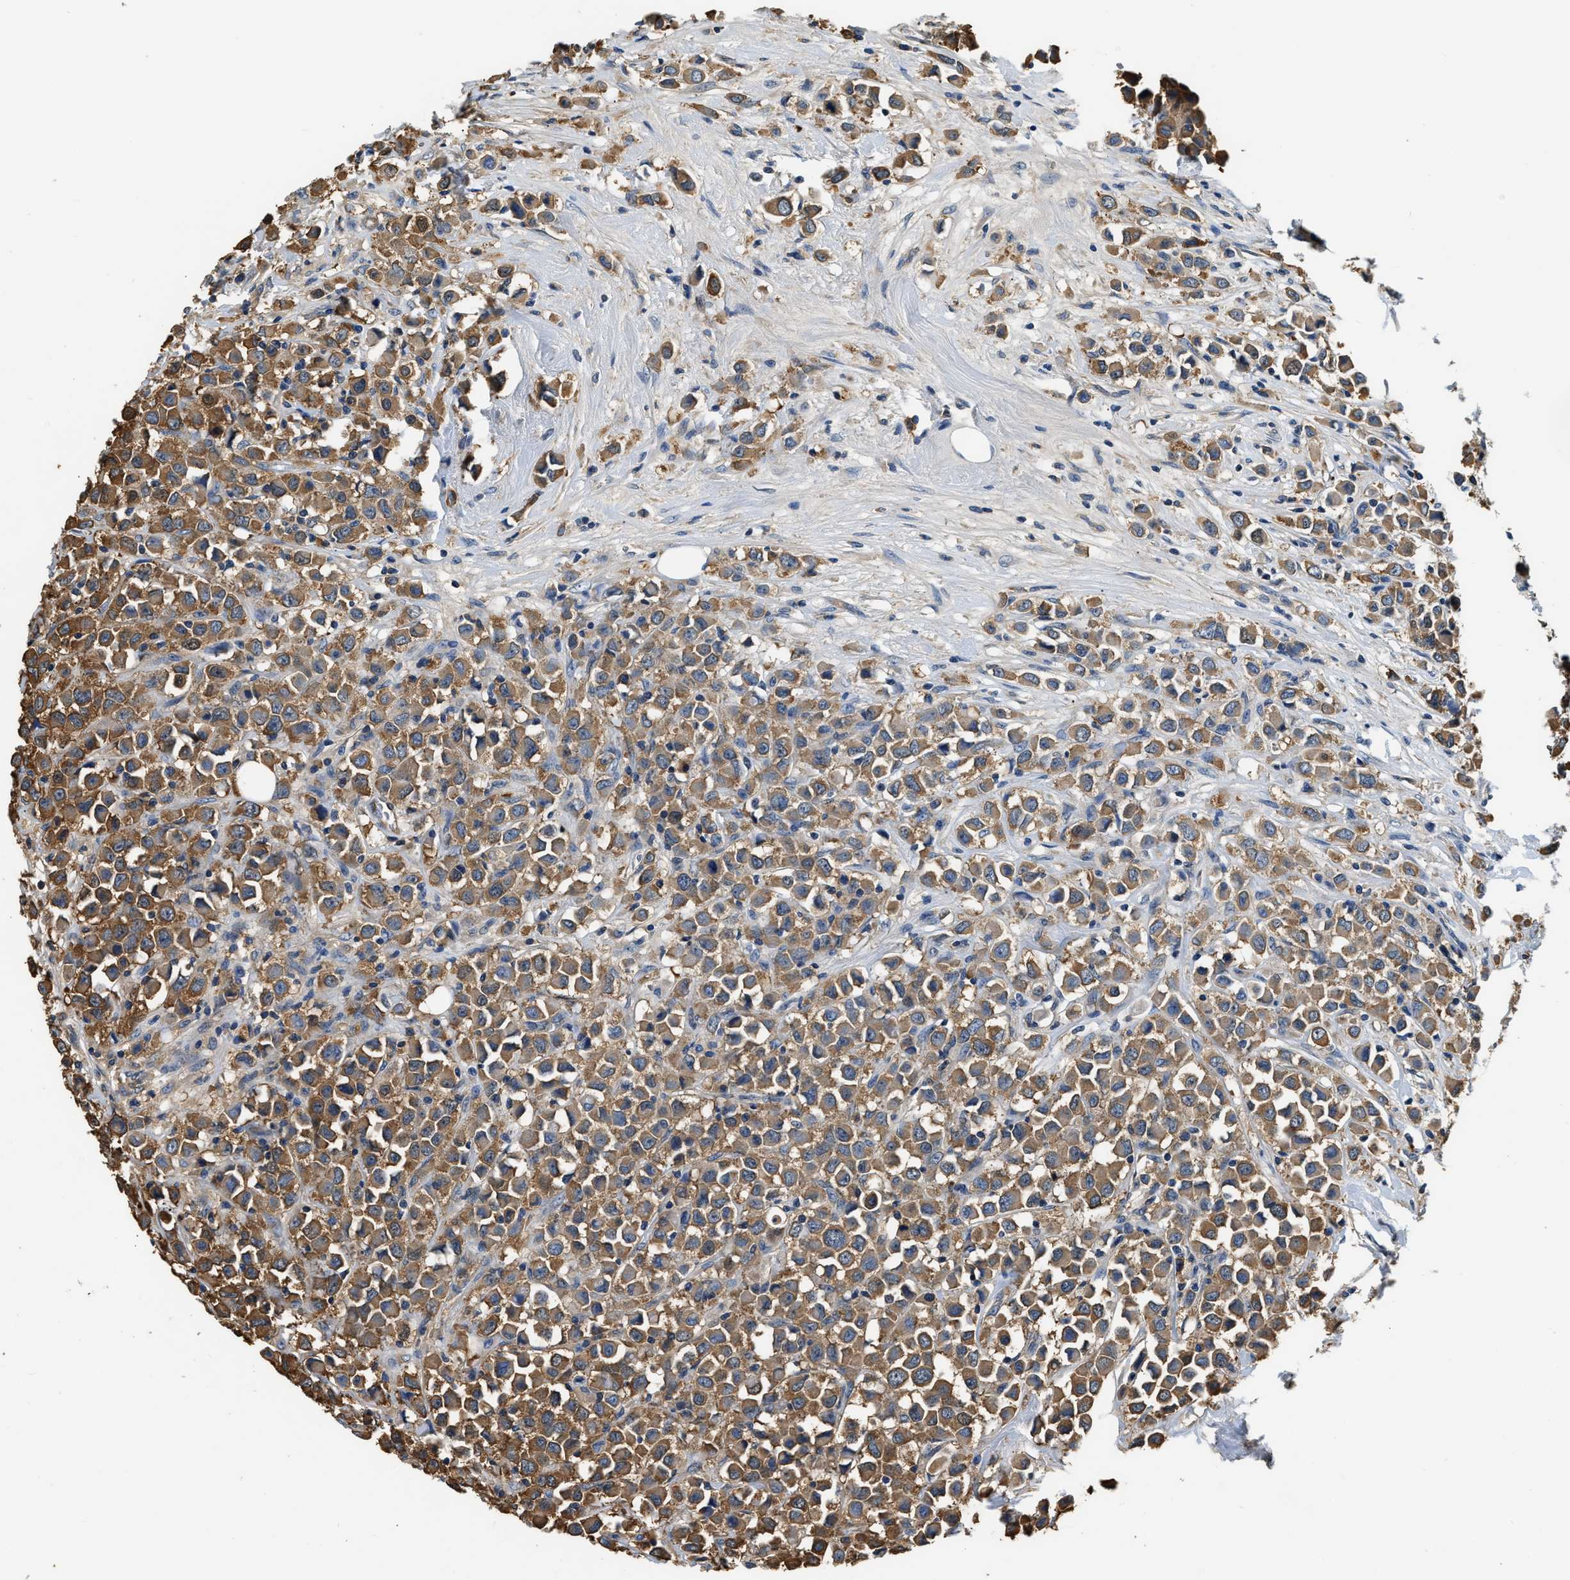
{"staining": {"intensity": "moderate", "quantity": ">75%", "location": "cytoplasmic/membranous"}, "tissue": "breast cancer", "cell_type": "Tumor cells", "image_type": "cancer", "snomed": [{"axis": "morphology", "description": "Duct carcinoma"}, {"axis": "topography", "description": "Breast"}], "caption": "Brown immunohistochemical staining in human breast cancer demonstrates moderate cytoplasmic/membranous staining in about >75% of tumor cells.", "gene": "PPP2R1B", "patient": {"sex": "female", "age": 61}}